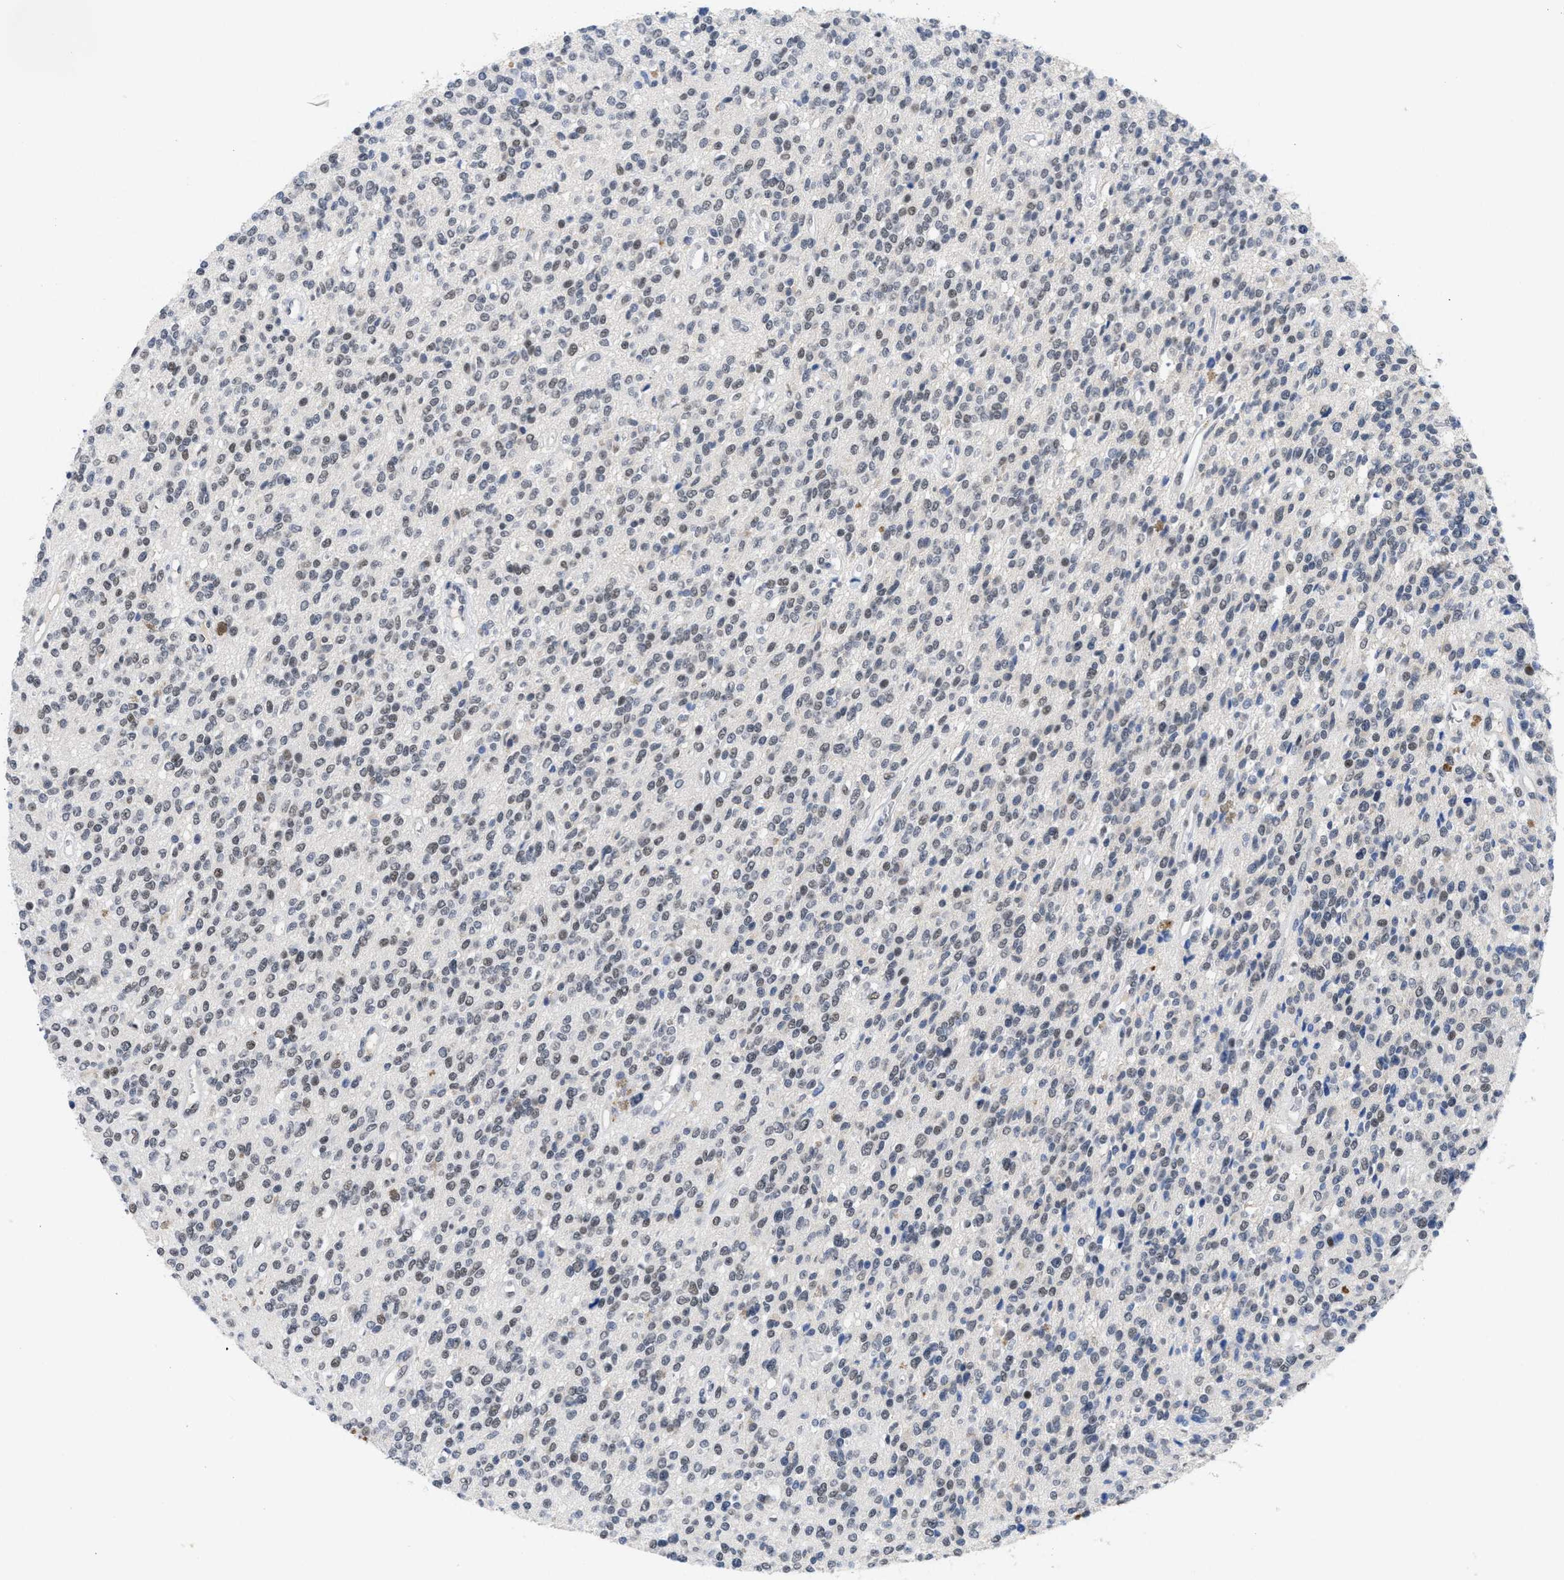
{"staining": {"intensity": "weak", "quantity": ">75%", "location": "nuclear"}, "tissue": "glioma", "cell_type": "Tumor cells", "image_type": "cancer", "snomed": [{"axis": "morphology", "description": "Glioma, malignant, High grade"}, {"axis": "topography", "description": "Brain"}], "caption": "Tumor cells demonstrate weak nuclear expression in approximately >75% of cells in malignant glioma (high-grade).", "gene": "GGNBP2", "patient": {"sex": "male", "age": 34}}